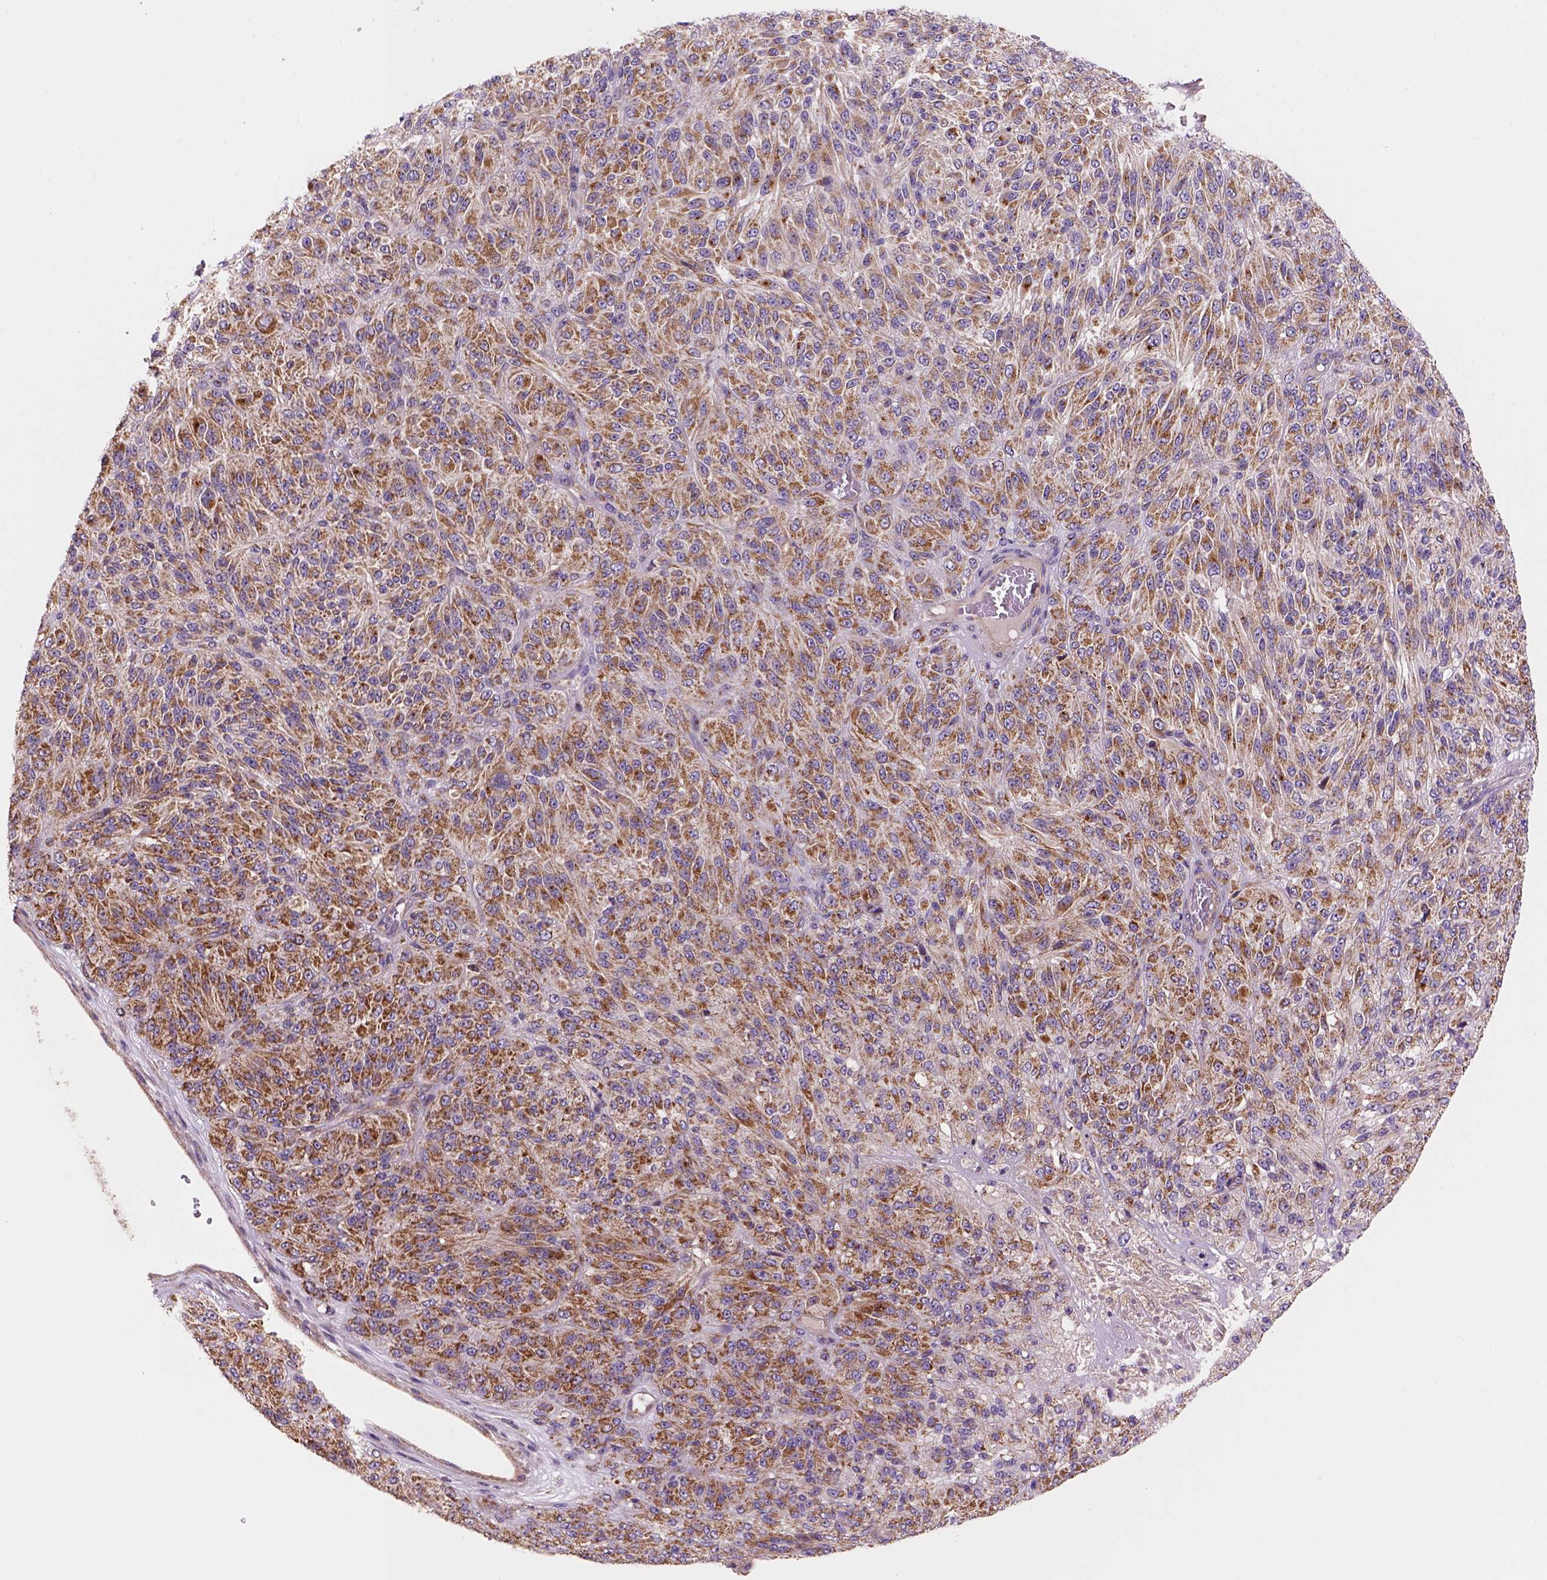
{"staining": {"intensity": "strong", "quantity": "<25%", "location": "cytoplasmic/membranous"}, "tissue": "melanoma", "cell_type": "Tumor cells", "image_type": "cancer", "snomed": [{"axis": "morphology", "description": "Malignant melanoma, Metastatic site"}, {"axis": "topography", "description": "Brain"}], "caption": "Strong cytoplasmic/membranous expression is appreciated in about <25% of tumor cells in malignant melanoma (metastatic site).", "gene": "WARS2", "patient": {"sex": "female", "age": 56}}